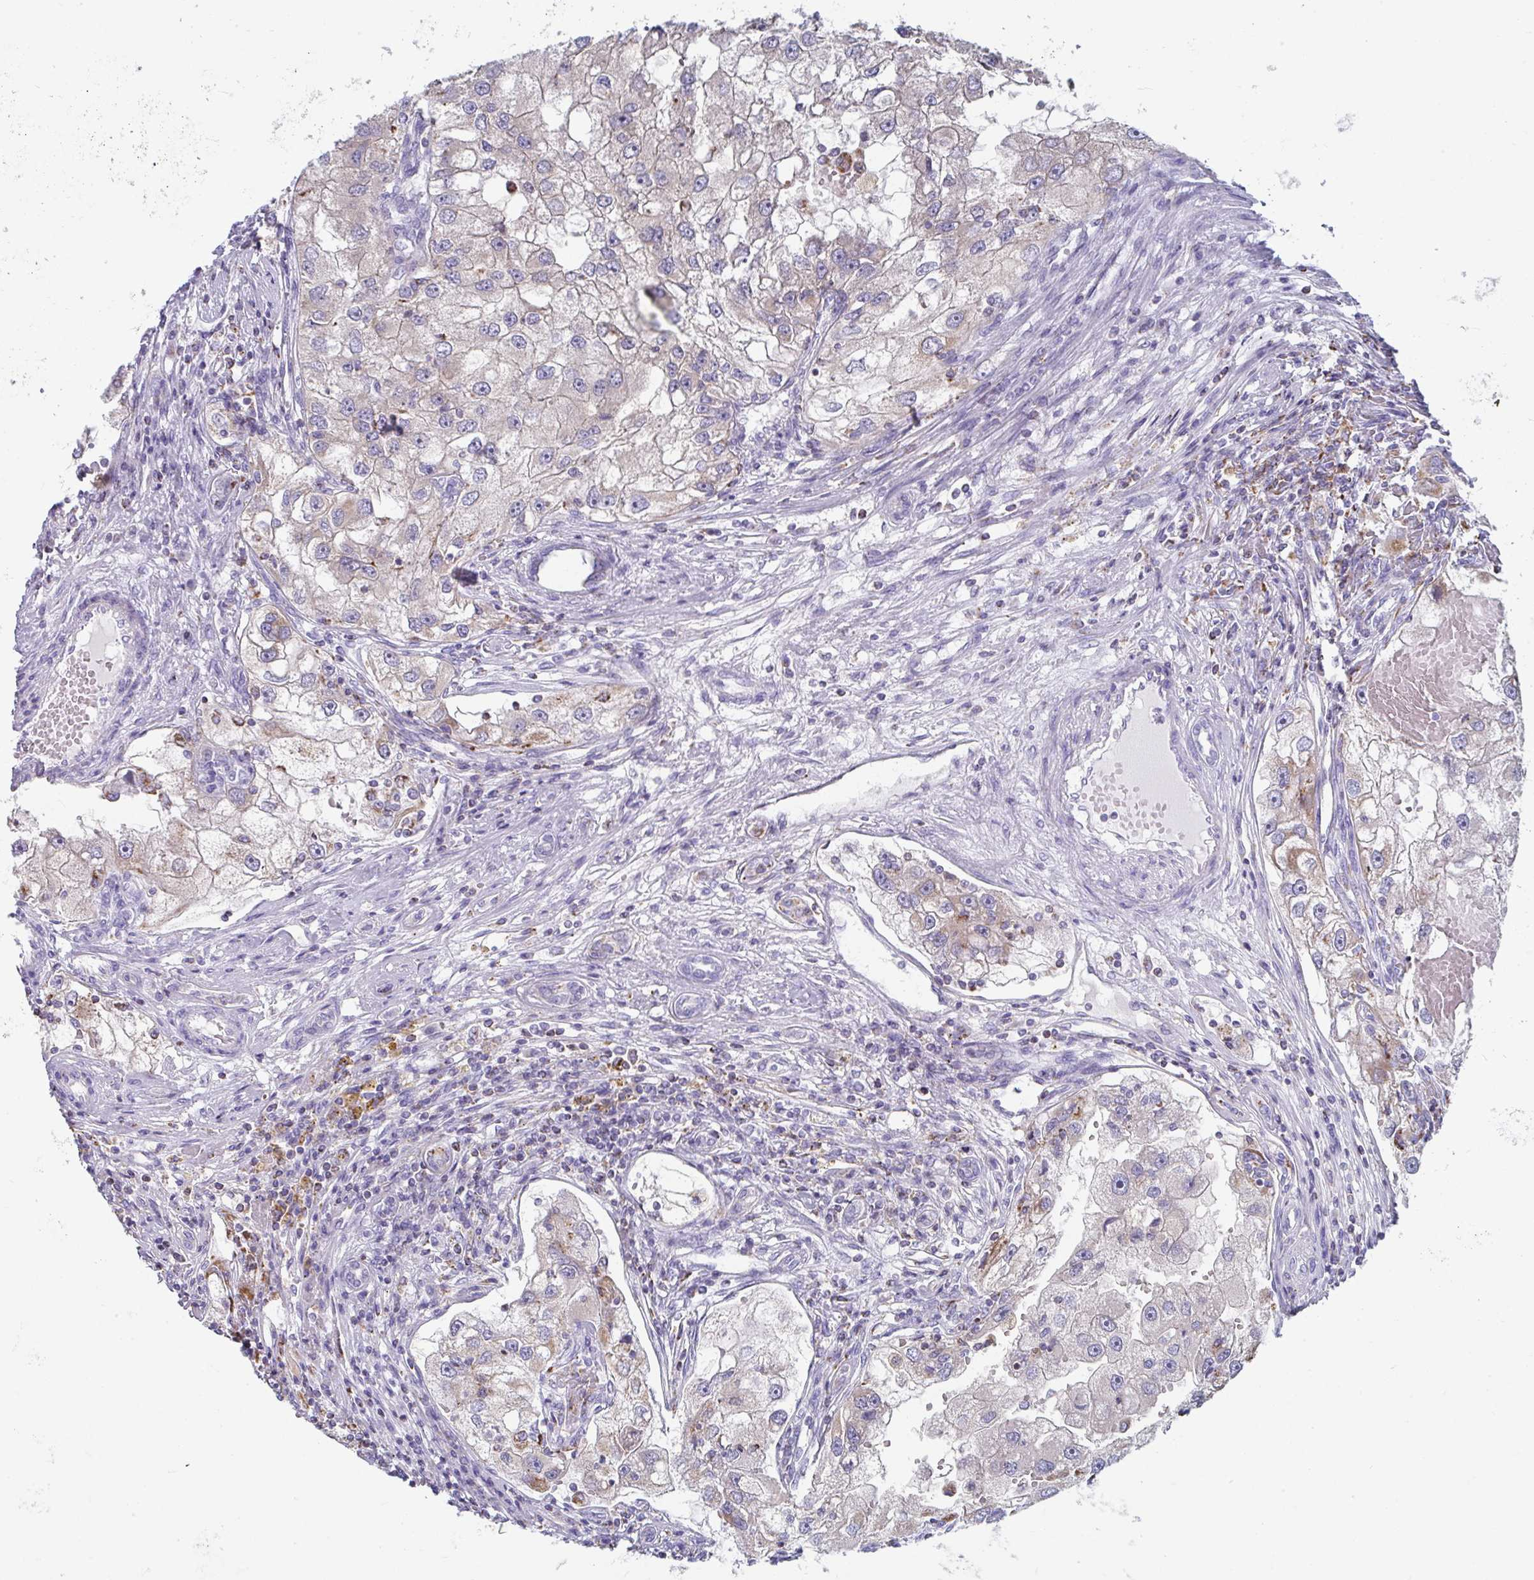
{"staining": {"intensity": "weak", "quantity": "25%-75%", "location": "cytoplasmic/membranous"}, "tissue": "renal cancer", "cell_type": "Tumor cells", "image_type": "cancer", "snomed": [{"axis": "morphology", "description": "Adenocarcinoma, NOS"}, {"axis": "topography", "description": "Kidney"}], "caption": "High-power microscopy captured an immunohistochemistry (IHC) photomicrograph of renal cancer (adenocarcinoma), revealing weak cytoplasmic/membranous expression in about 25%-75% of tumor cells.", "gene": "MGAM2", "patient": {"sex": "male", "age": 63}}